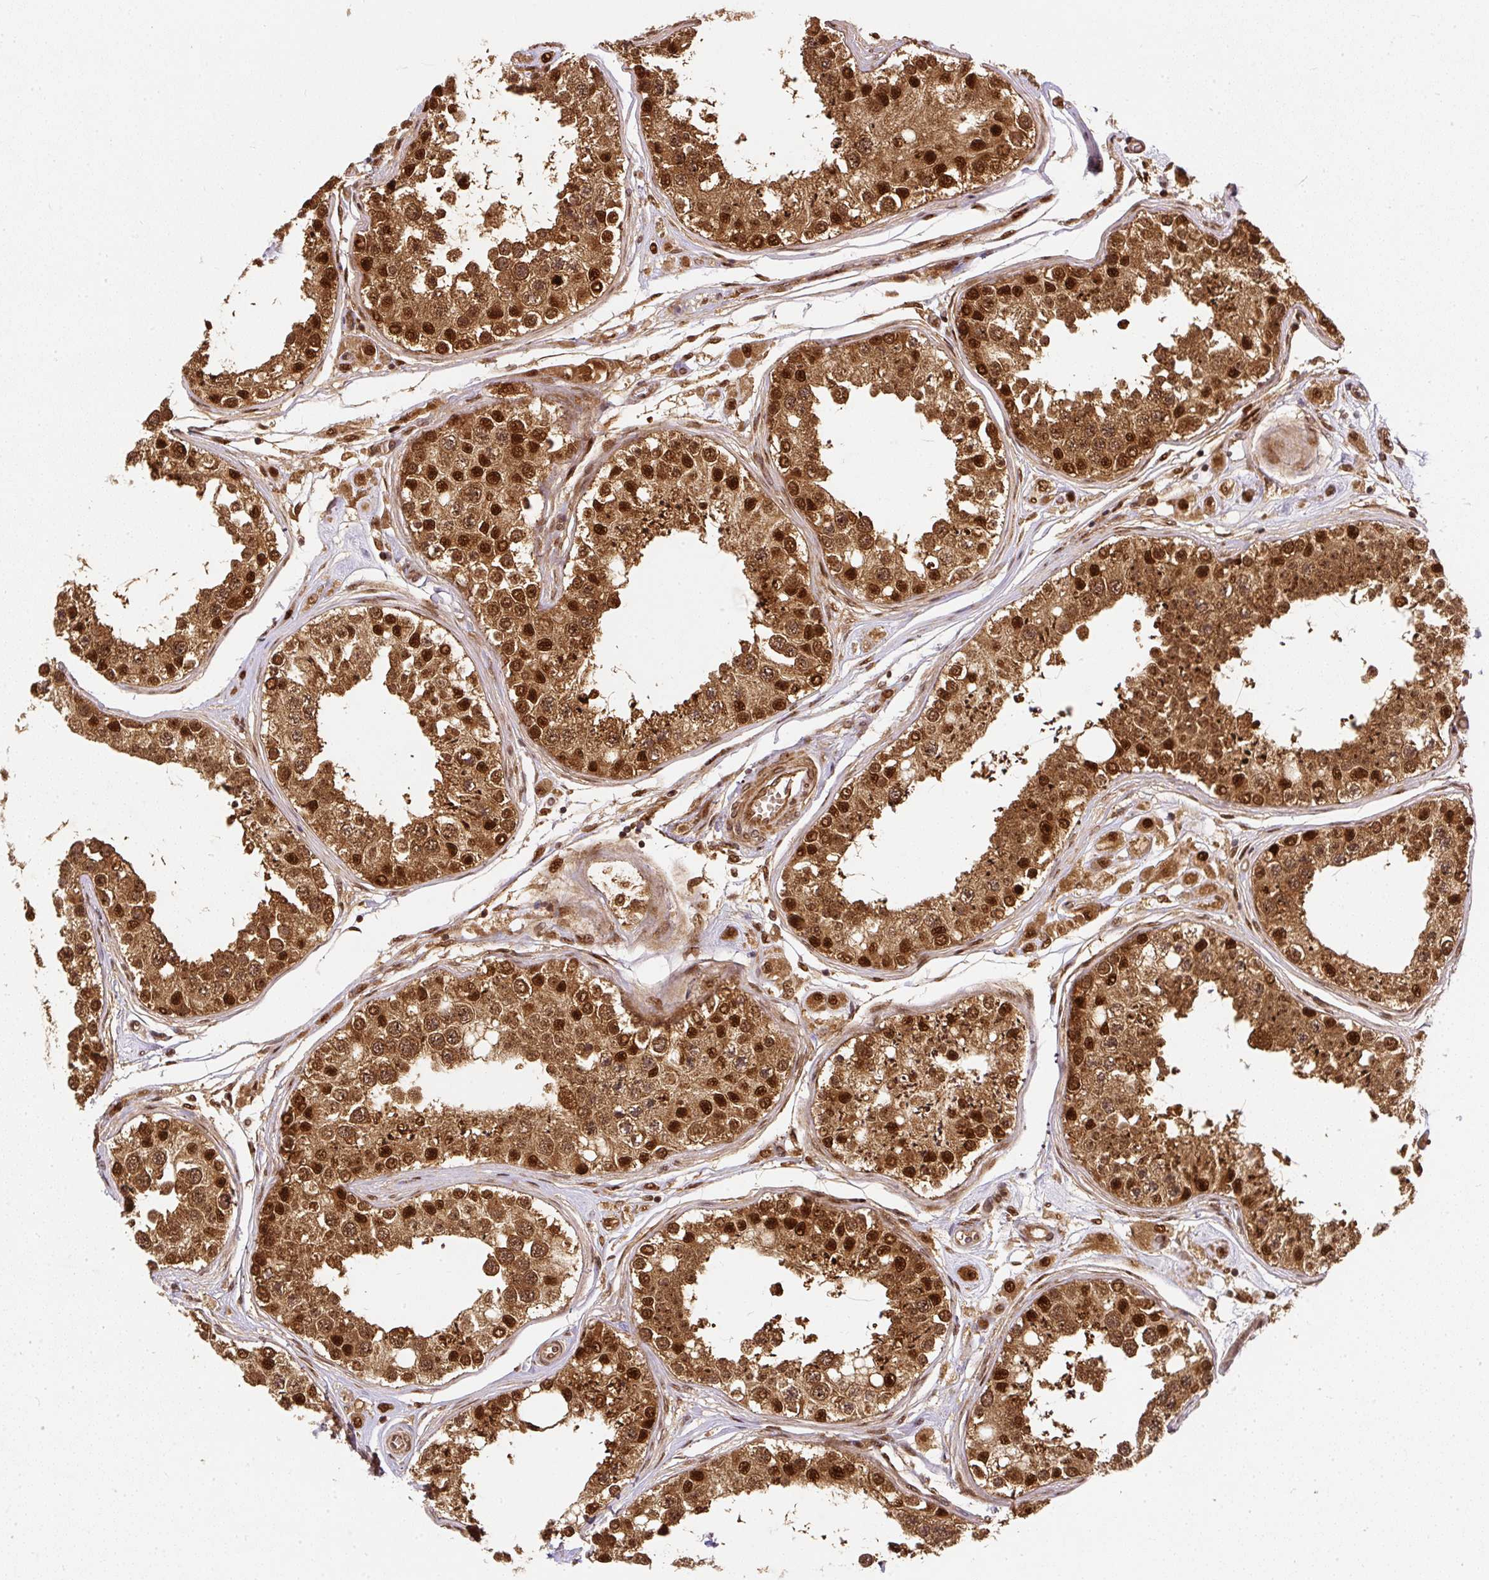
{"staining": {"intensity": "strong", "quantity": ">75%", "location": "cytoplasmic/membranous,nuclear"}, "tissue": "testis", "cell_type": "Cells in seminiferous ducts", "image_type": "normal", "snomed": [{"axis": "morphology", "description": "Normal tissue, NOS"}, {"axis": "topography", "description": "Testis"}], "caption": "Immunohistochemistry image of unremarkable testis: testis stained using immunohistochemistry demonstrates high levels of strong protein expression localized specifically in the cytoplasmic/membranous,nuclear of cells in seminiferous ducts, appearing as a cytoplasmic/membranous,nuclear brown color.", "gene": "PSMD1", "patient": {"sex": "male", "age": 25}}